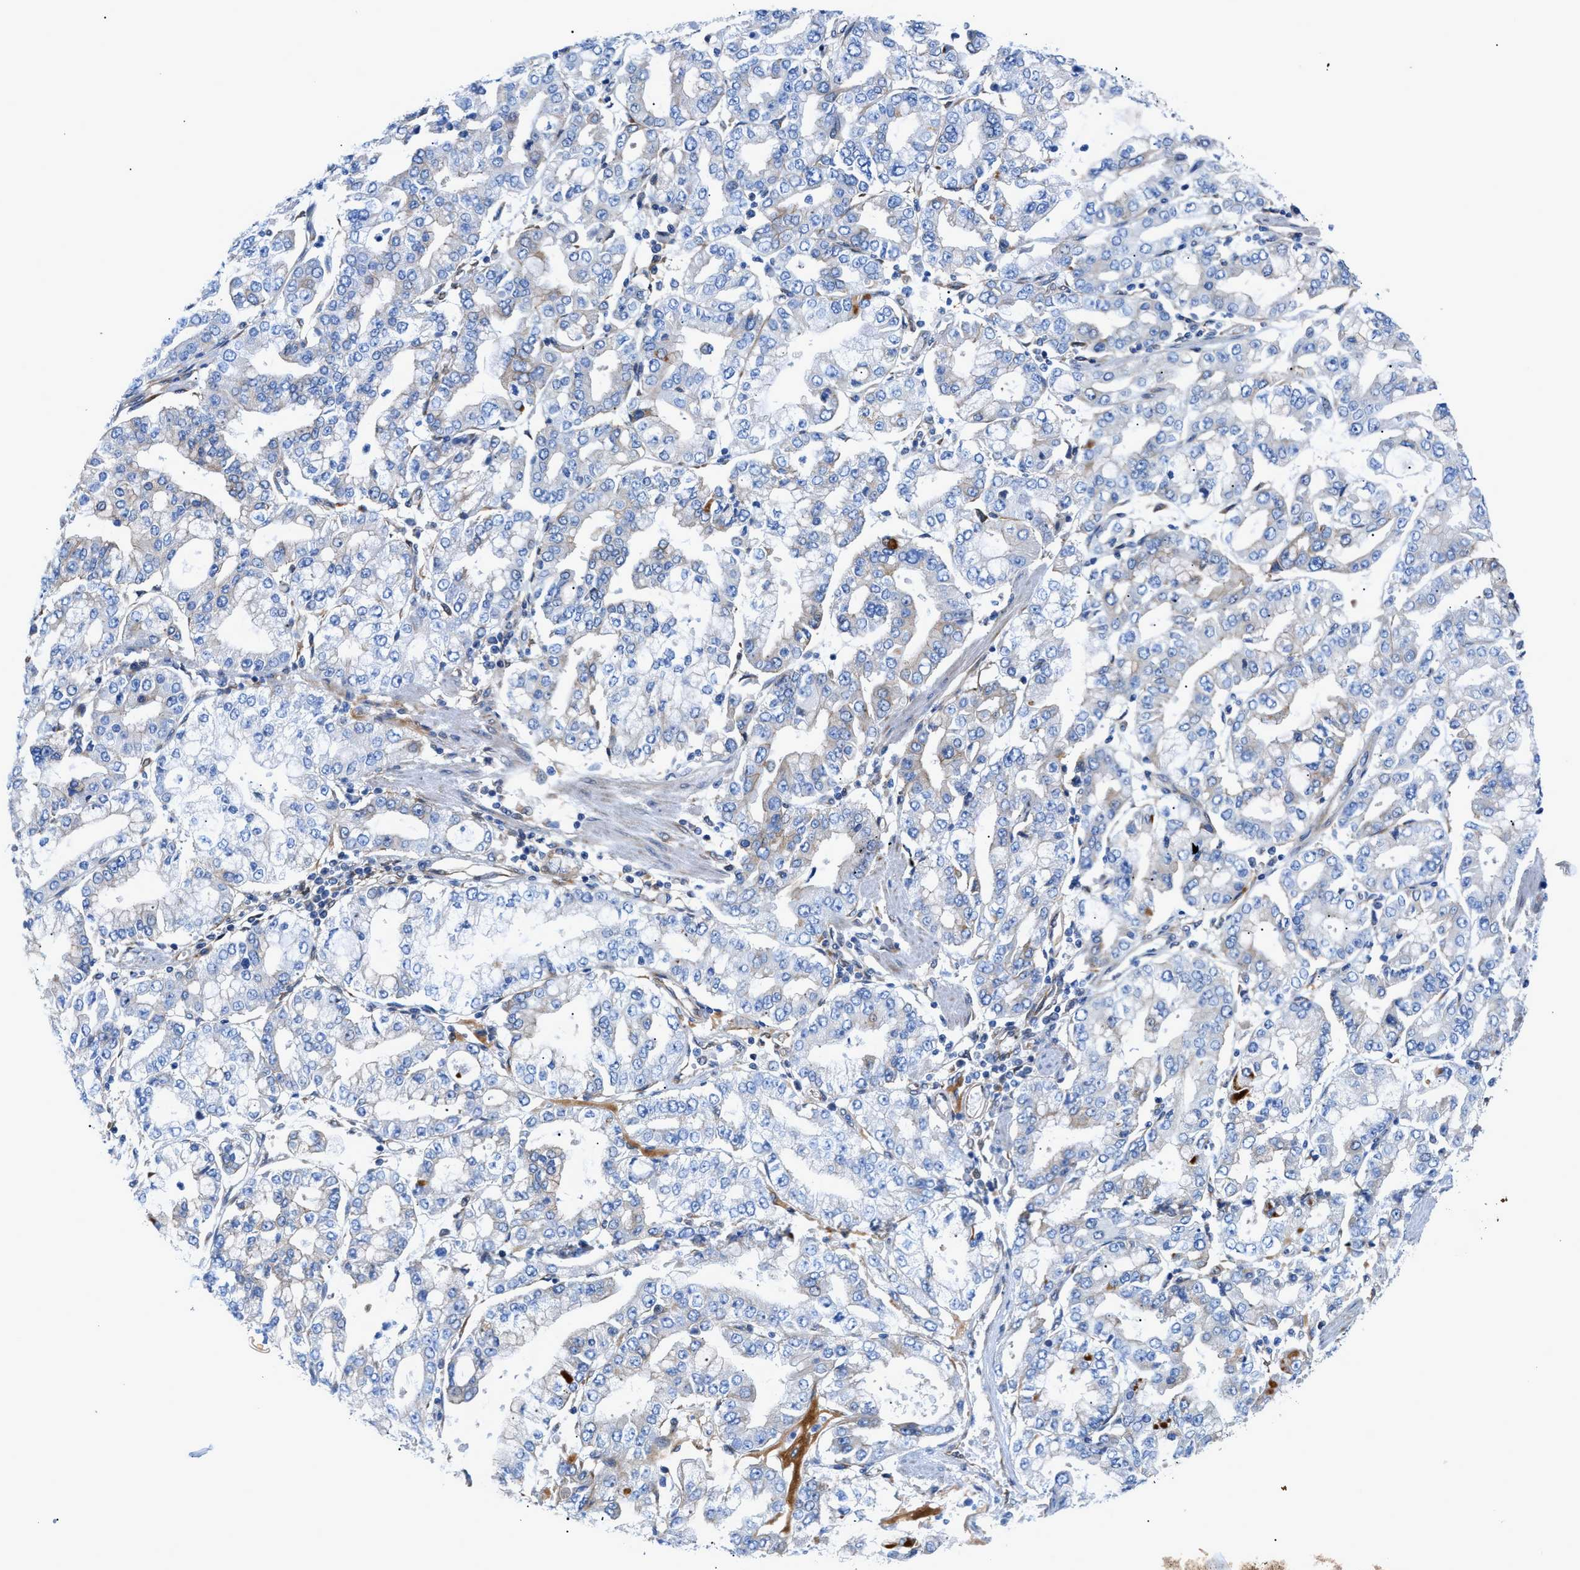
{"staining": {"intensity": "negative", "quantity": "none", "location": "none"}, "tissue": "stomach cancer", "cell_type": "Tumor cells", "image_type": "cancer", "snomed": [{"axis": "morphology", "description": "Adenocarcinoma, NOS"}, {"axis": "topography", "description": "Stomach"}], "caption": "The image shows no significant staining in tumor cells of stomach cancer.", "gene": "DMAC1", "patient": {"sex": "male", "age": 76}}